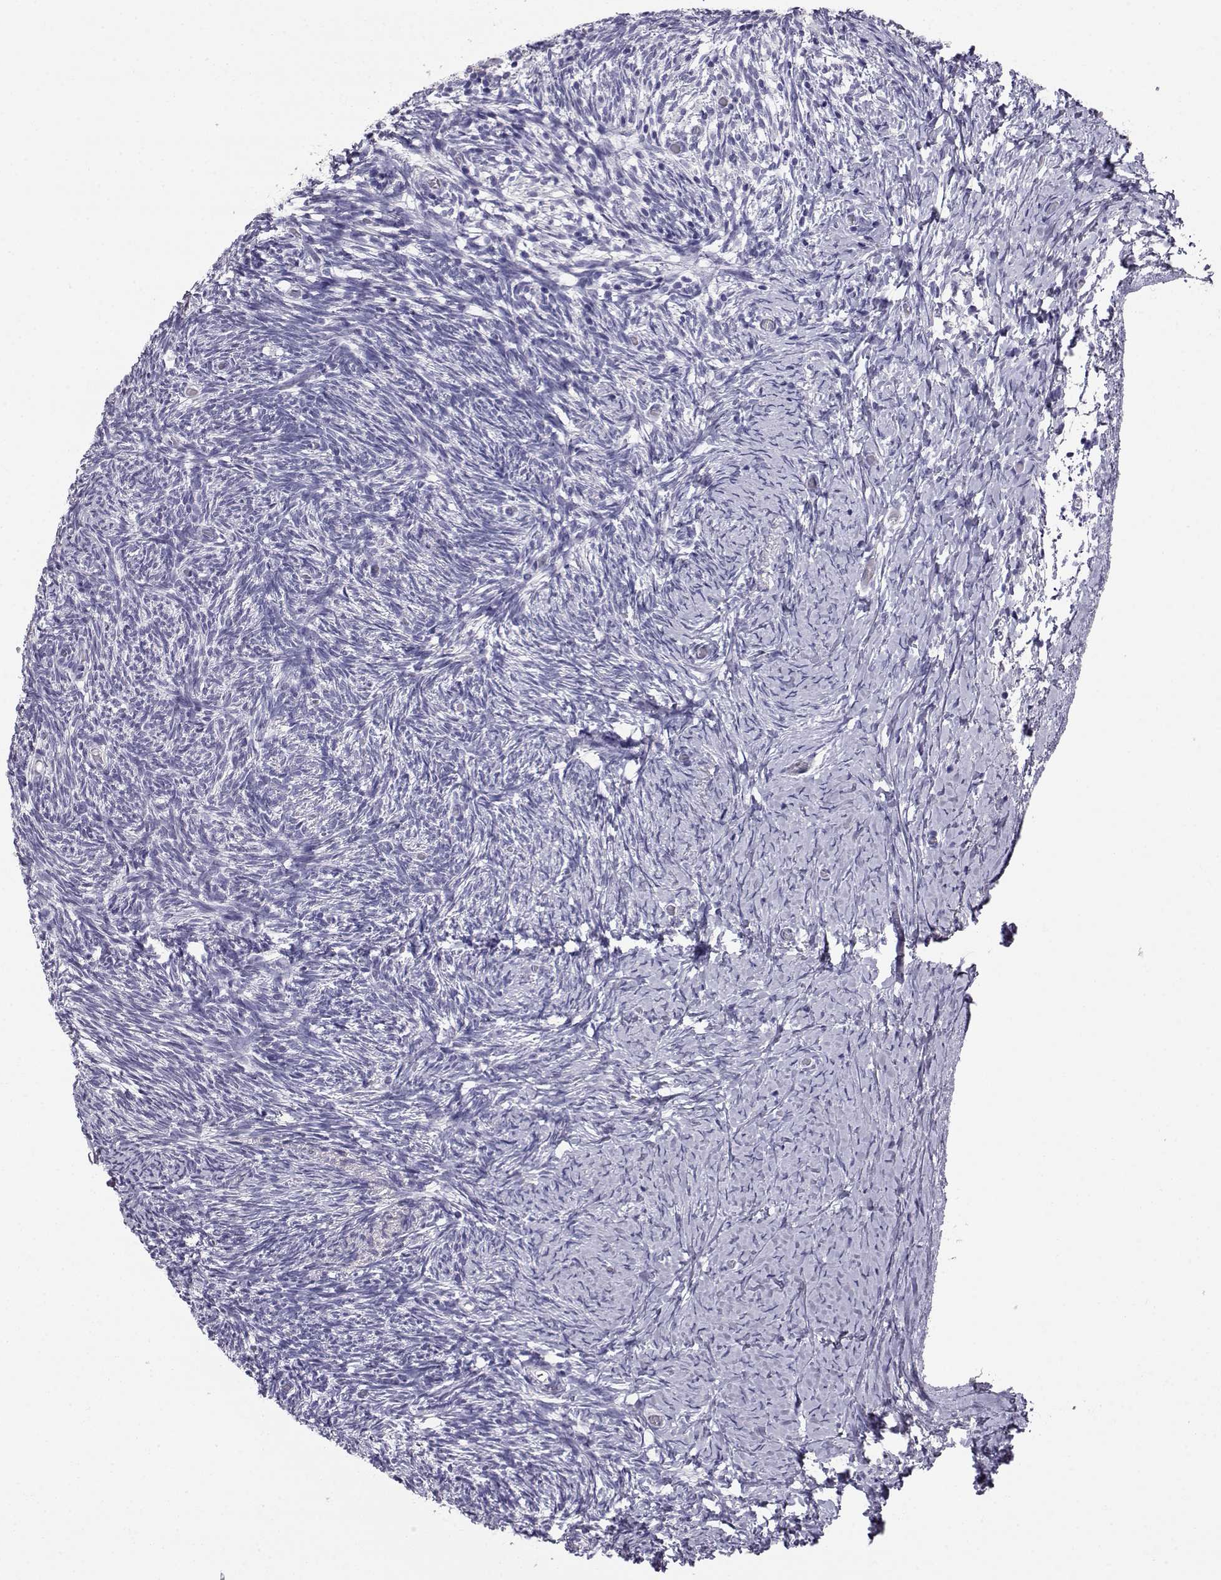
{"staining": {"intensity": "weak", "quantity": "<25%", "location": "cytoplasmic/membranous"}, "tissue": "ovary", "cell_type": "Follicle cells", "image_type": "normal", "snomed": [{"axis": "morphology", "description": "Normal tissue, NOS"}, {"axis": "topography", "description": "Ovary"}], "caption": "DAB (3,3'-diaminobenzidine) immunohistochemical staining of normal human ovary displays no significant positivity in follicle cells. (IHC, brightfield microscopy, high magnification).", "gene": "AKR1B1", "patient": {"sex": "female", "age": 39}}